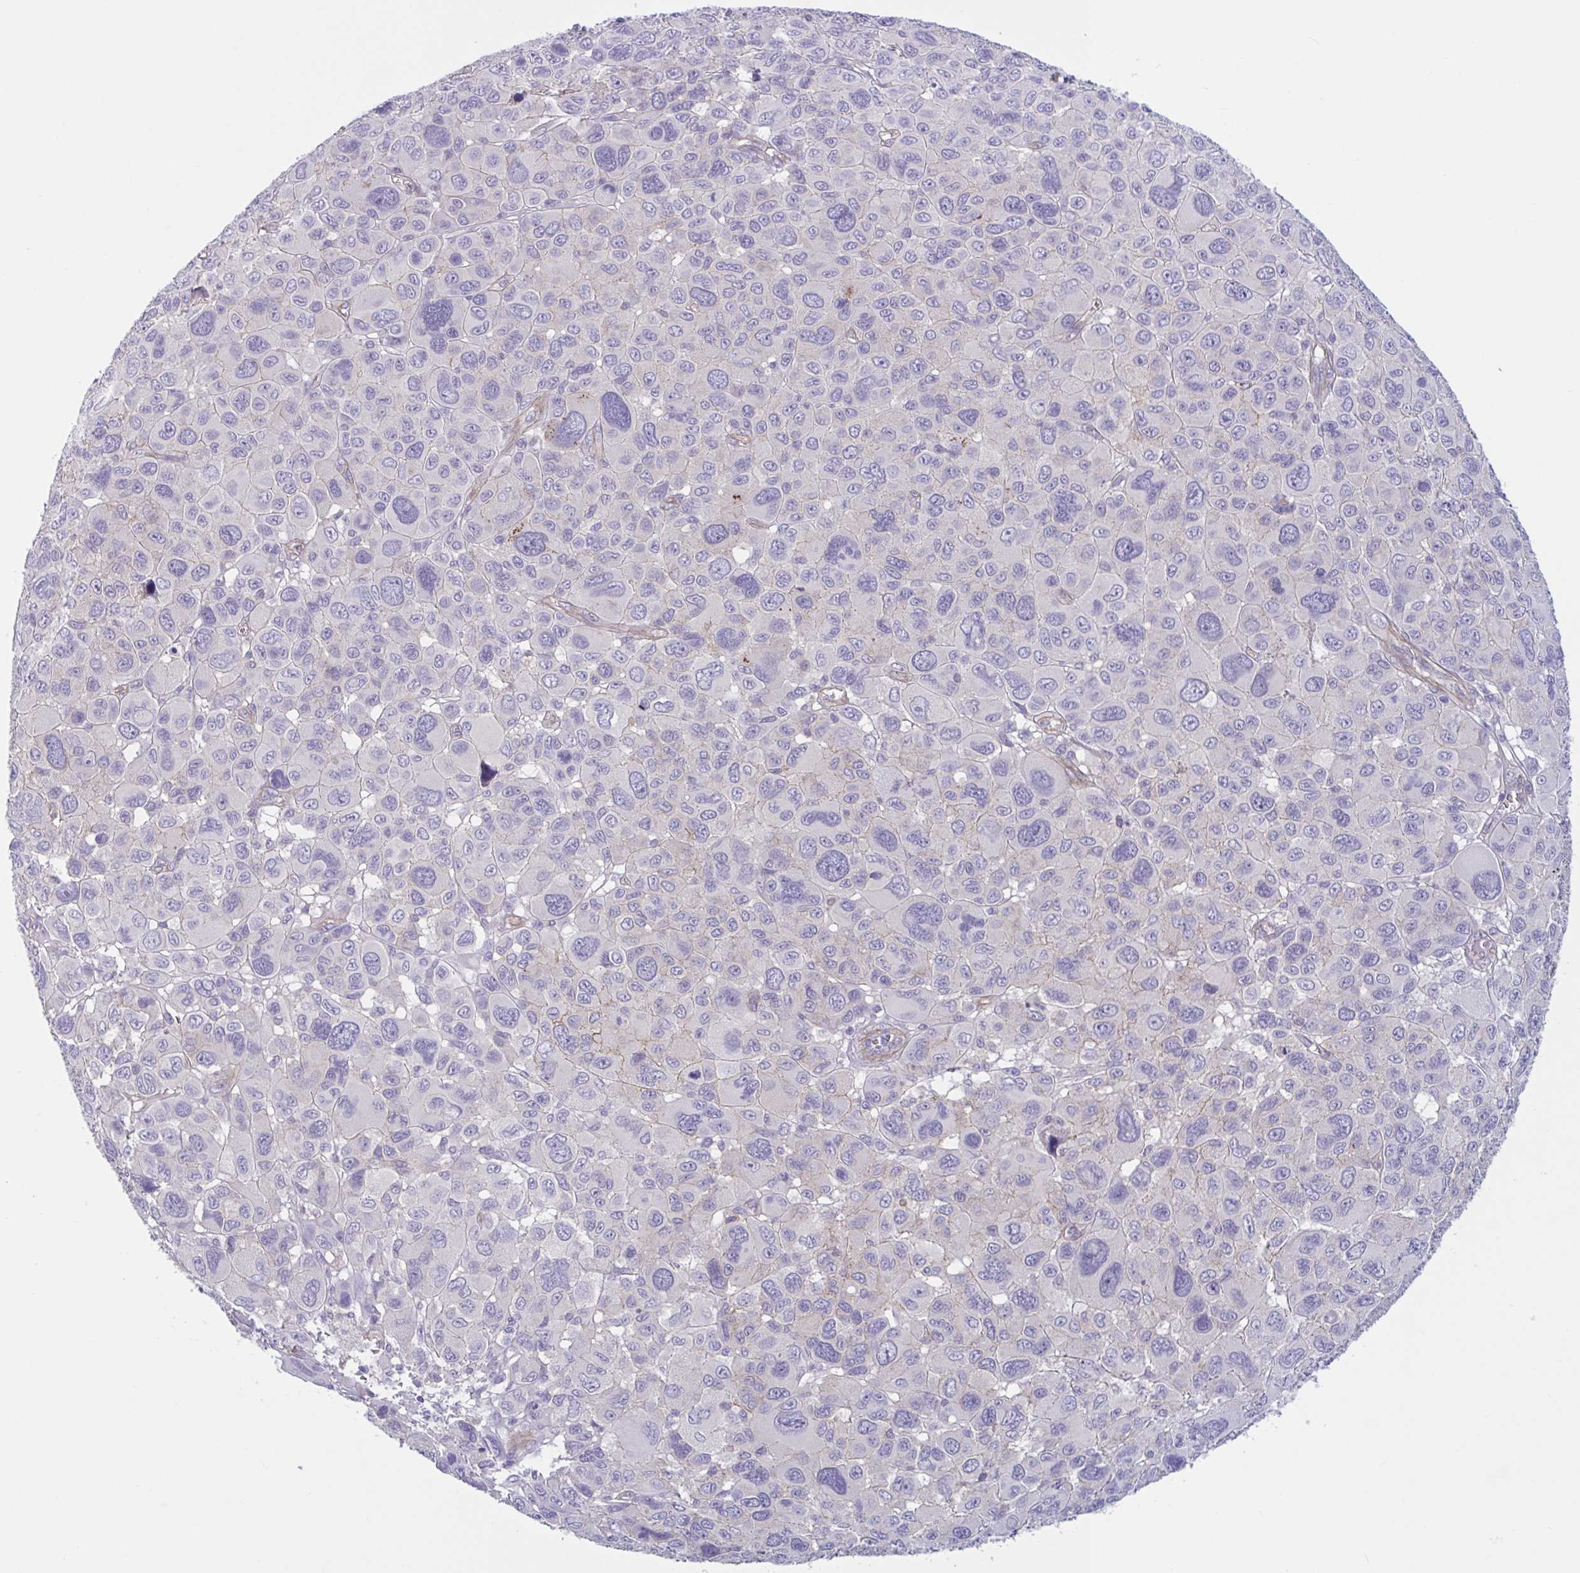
{"staining": {"intensity": "negative", "quantity": "none", "location": "none"}, "tissue": "melanoma", "cell_type": "Tumor cells", "image_type": "cancer", "snomed": [{"axis": "morphology", "description": "Malignant melanoma, NOS"}, {"axis": "topography", "description": "Skin"}], "caption": "Melanoma was stained to show a protein in brown. There is no significant staining in tumor cells.", "gene": "TTC7B", "patient": {"sex": "female", "age": 66}}